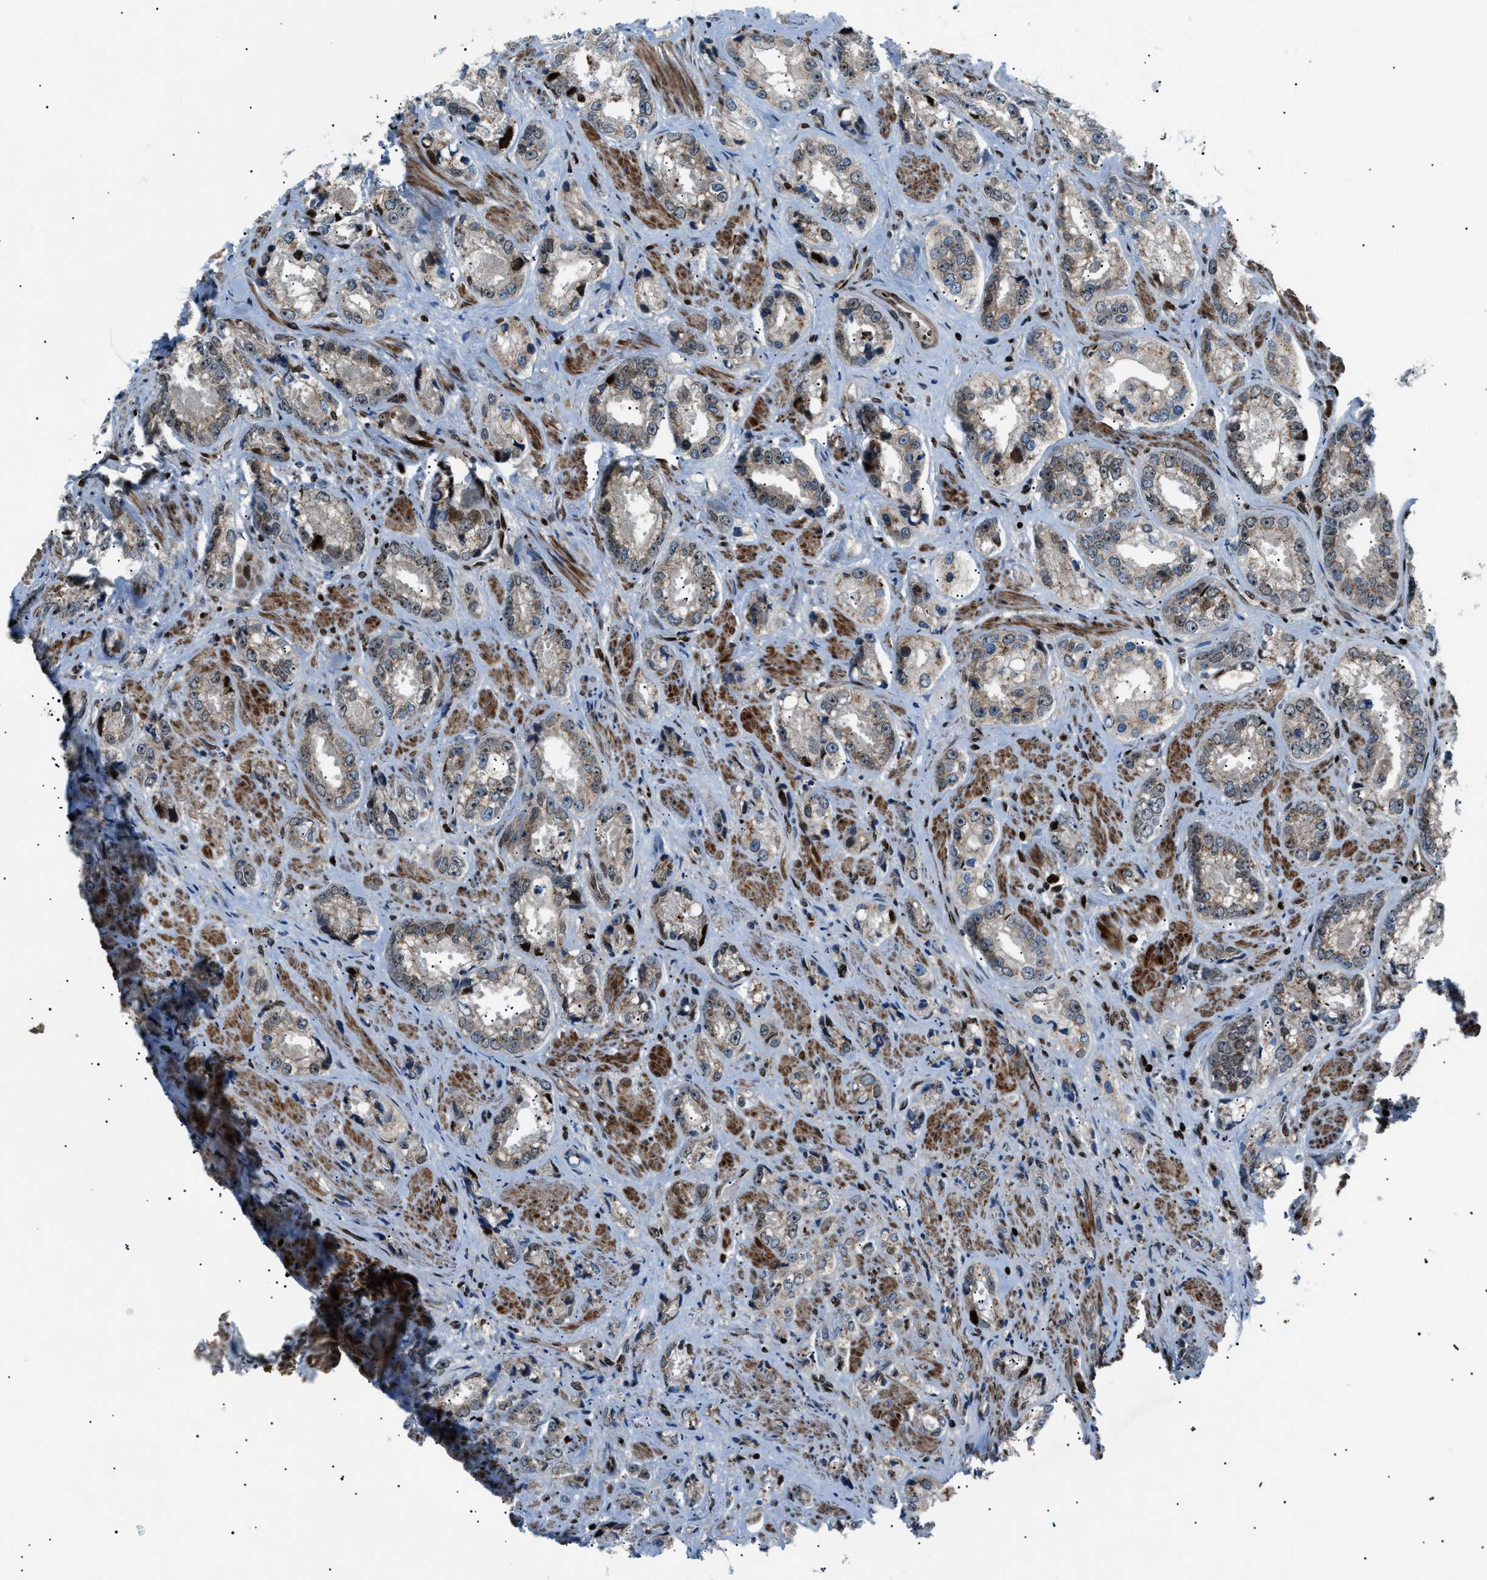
{"staining": {"intensity": "negative", "quantity": "none", "location": "none"}, "tissue": "prostate cancer", "cell_type": "Tumor cells", "image_type": "cancer", "snomed": [{"axis": "morphology", "description": "Adenocarcinoma, High grade"}, {"axis": "topography", "description": "Prostate"}], "caption": "Prostate high-grade adenocarcinoma was stained to show a protein in brown. There is no significant expression in tumor cells.", "gene": "PRKX", "patient": {"sex": "male", "age": 61}}